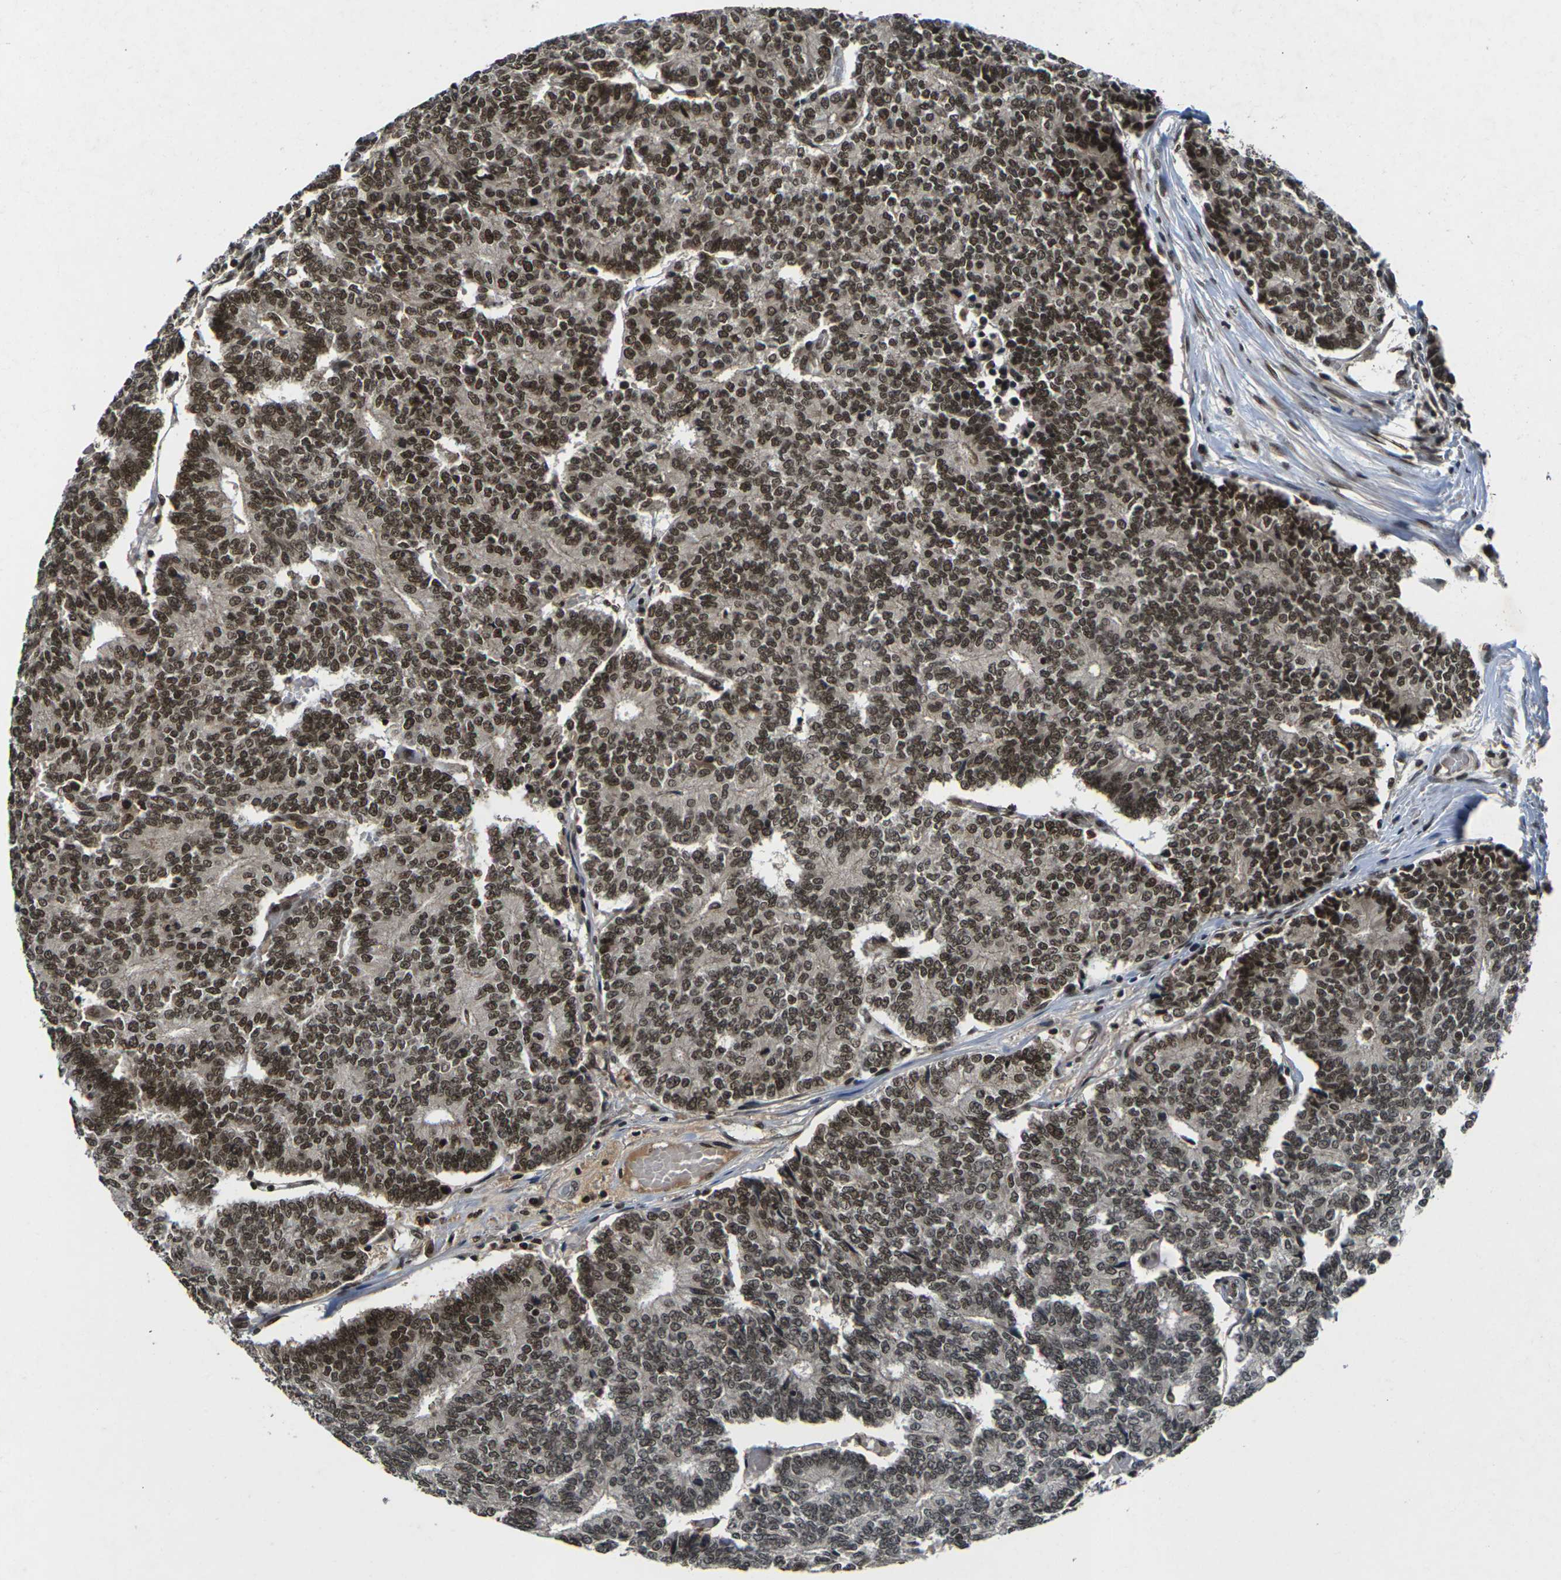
{"staining": {"intensity": "strong", "quantity": ">75%", "location": "nuclear"}, "tissue": "prostate cancer", "cell_type": "Tumor cells", "image_type": "cancer", "snomed": [{"axis": "morphology", "description": "Normal tissue, NOS"}, {"axis": "morphology", "description": "Adenocarcinoma, High grade"}, {"axis": "topography", "description": "Prostate"}, {"axis": "topography", "description": "Seminal veicle"}], "caption": "IHC image of neoplastic tissue: human prostate cancer stained using IHC reveals high levels of strong protein expression localized specifically in the nuclear of tumor cells, appearing as a nuclear brown color.", "gene": "NELFA", "patient": {"sex": "male", "age": 55}}